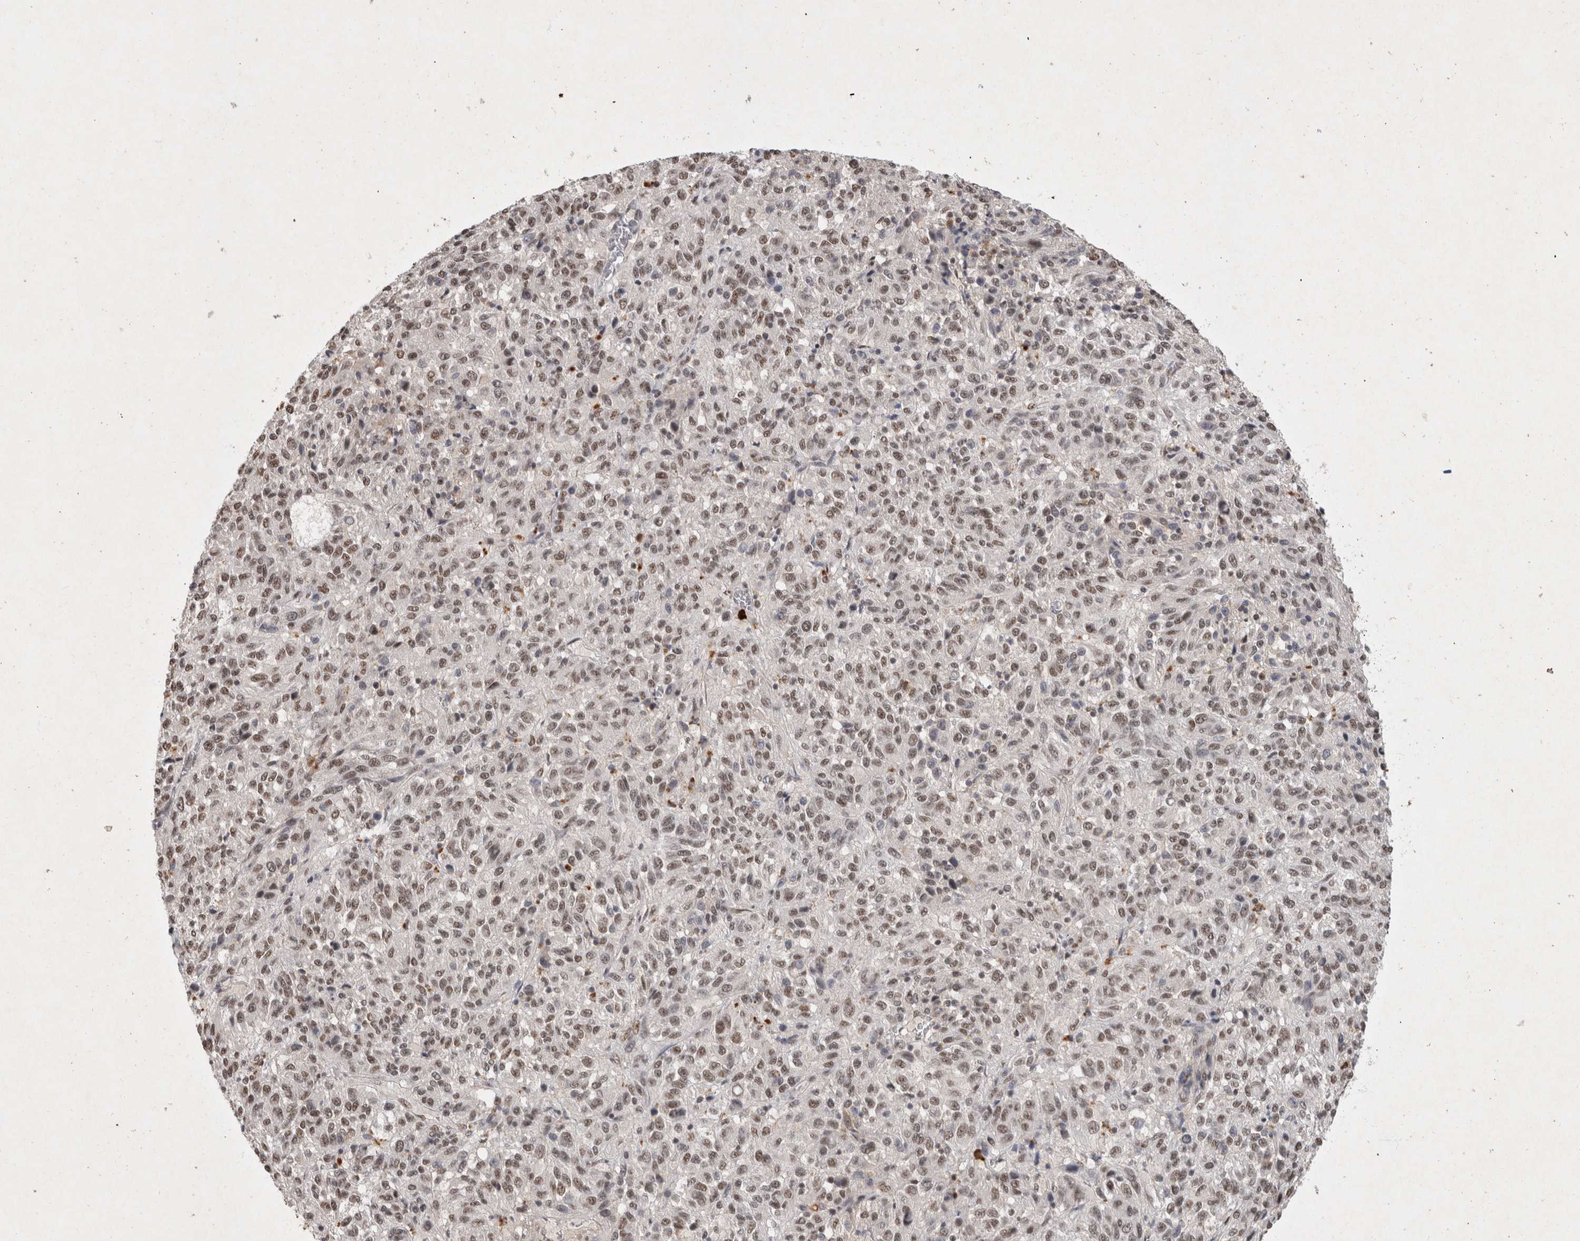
{"staining": {"intensity": "weak", "quantity": ">75%", "location": "nuclear"}, "tissue": "melanoma", "cell_type": "Tumor cells", "image_type": "cancer", "snomed": [{"axis": "morphology", "description": "Malignant melanoma, Metastatic site"}, {"axis": "topography", "description": "Lung"}], "caption": "Weak nuclear positivity for a protein is seen in about >75% of tumor cells of melanoma using IHC.", "gene": "XRCC5", "patient": {"sex": "male", "age": 64}}